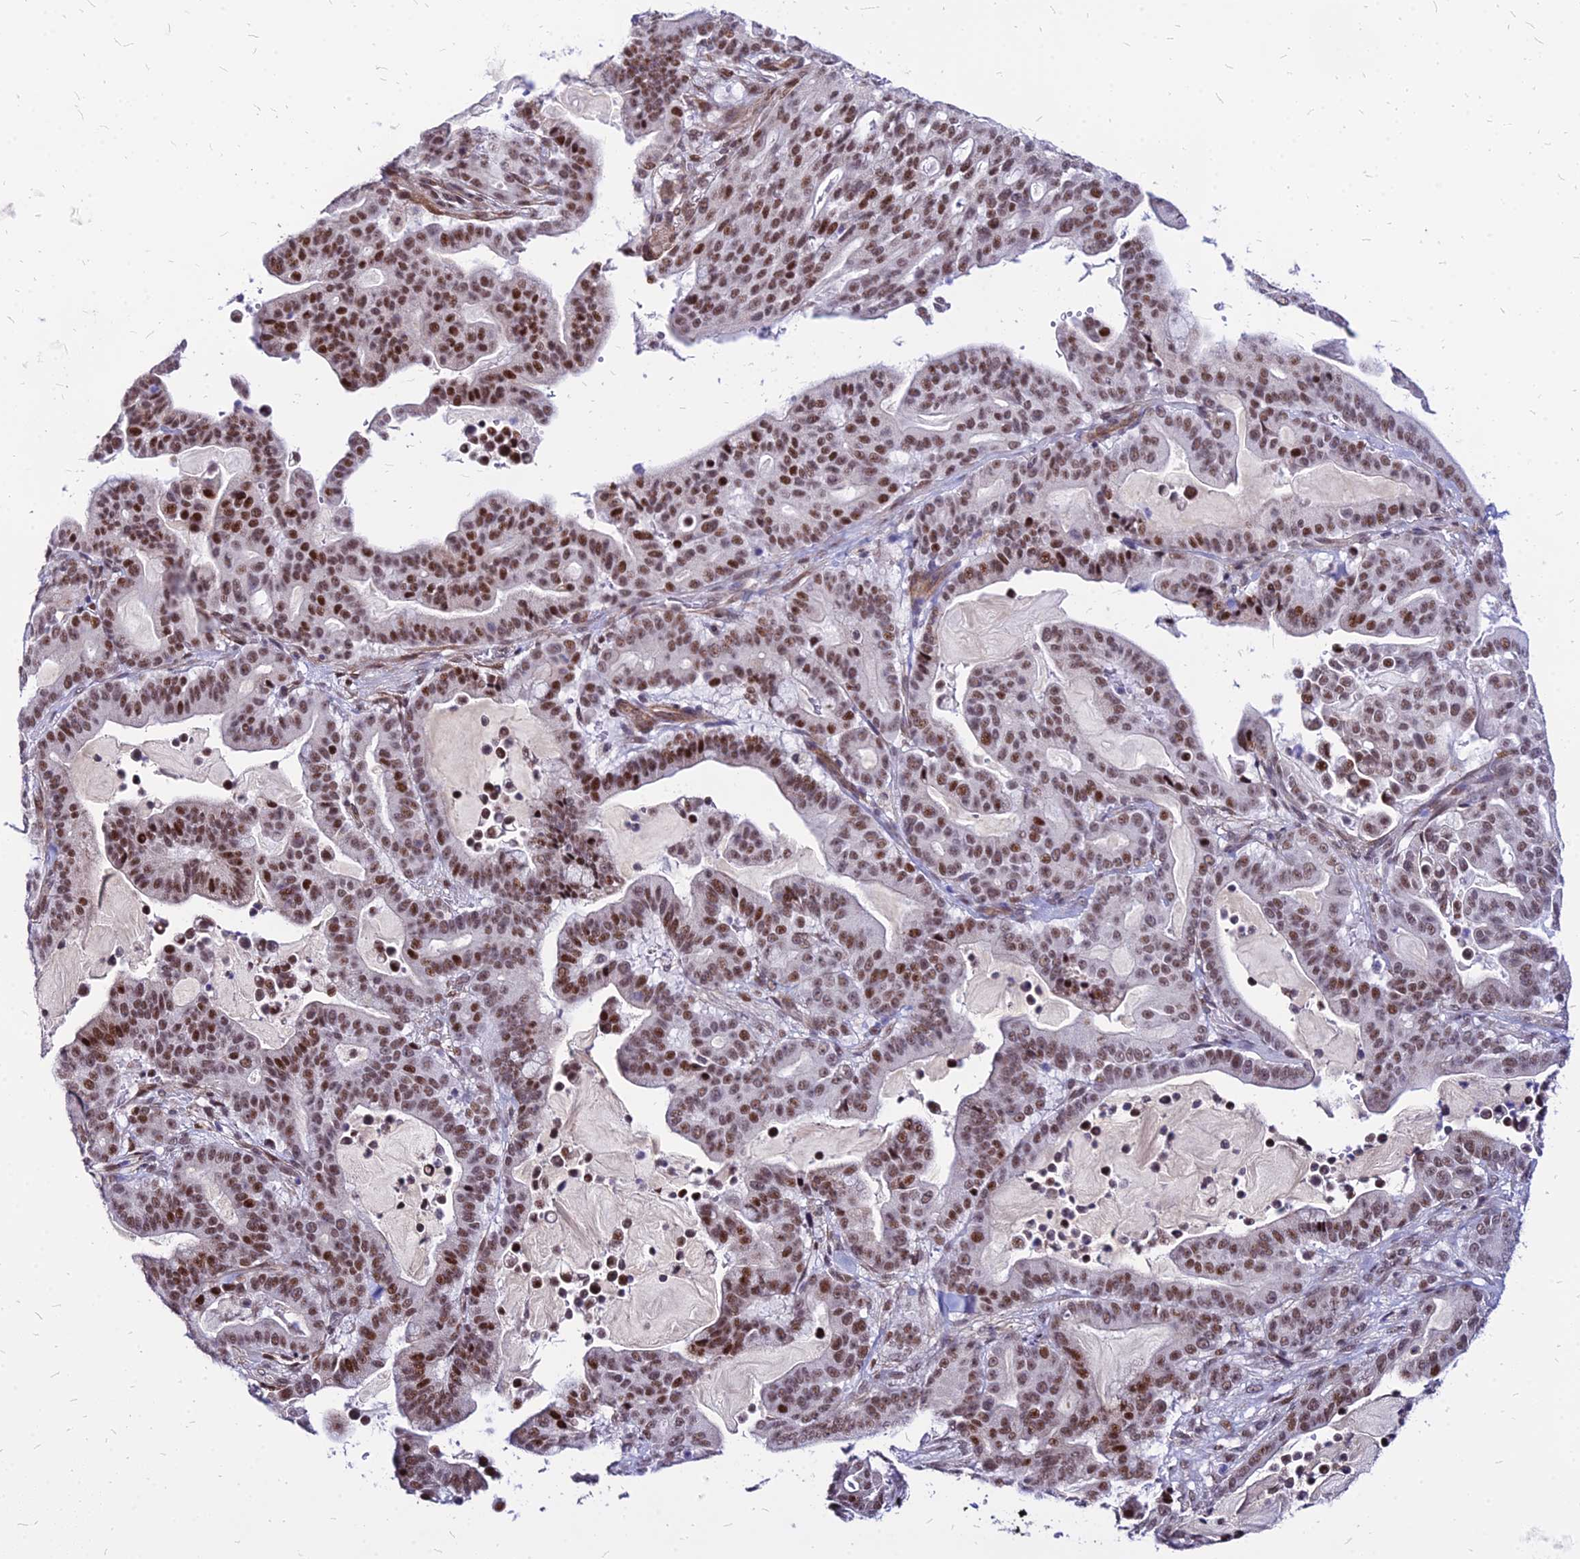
{"staining": {"intensity": "moderate", "quantity": ">75%", "location": "nuclear"}, "tissue": "pancreatic cancer", "cell_type": "Tumor cells", "image_type": "cancer", "snomed": [{"axis": "morphology", "description": "Adenocarcinoma, NOS"}, {"axis": "topography", "description": "Pancreas"}], "caption": "IHC of human pancreatic adenocarcinoma demonstrates medium levels of moderate nuclear expression in about >75% of tumor cells.", "gene": "FDX2", "patient": {"sex": "male", "age": 63}}